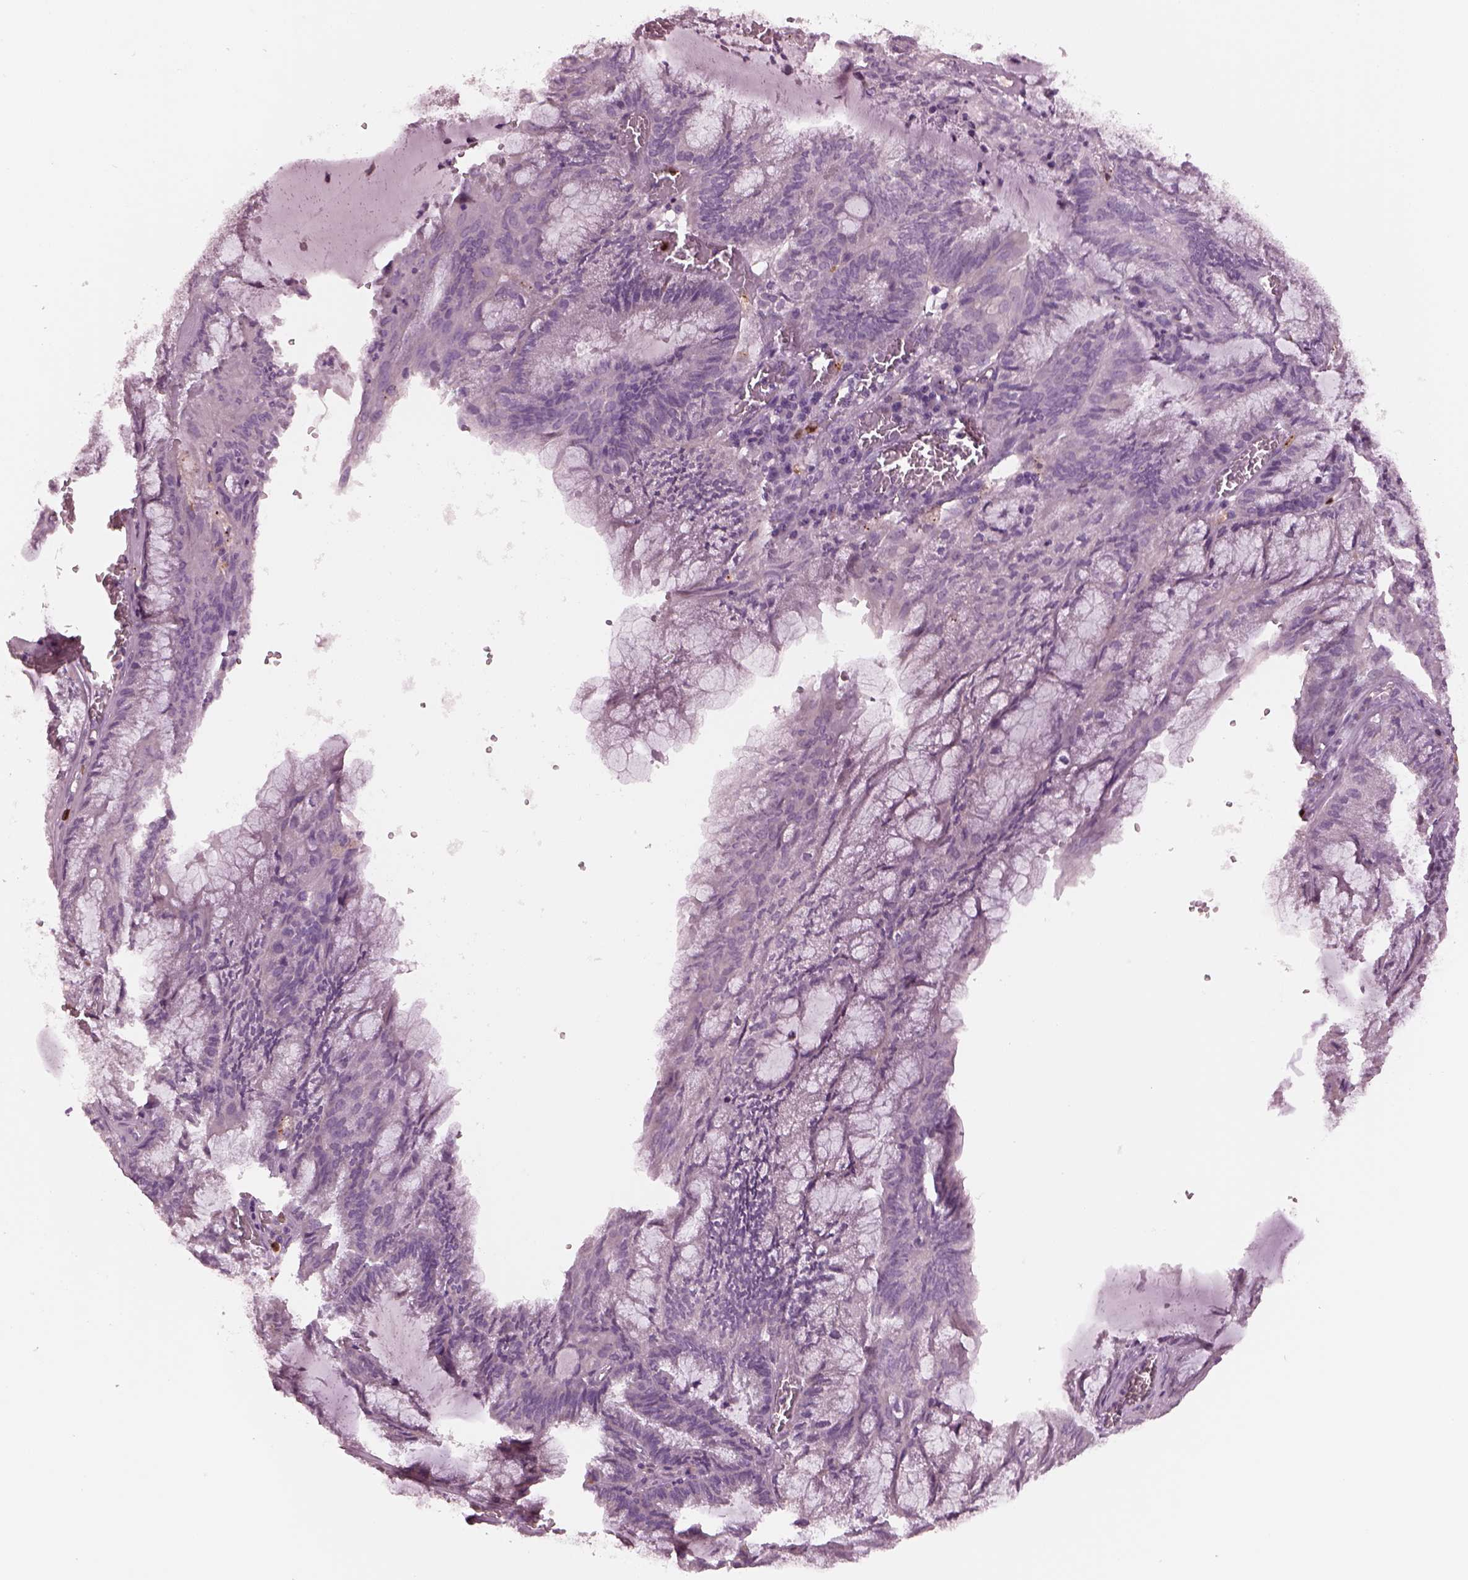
{"staining": {"intensity": "negative", "quantity": "none", "location": "none"}, "tissue": "endometrial cancer", "cell_type": "Tumor cells", "image_type": "cancer", "snomed": [{"axis": "morphology", "description": "Carcinoma, NOS"}, {"axis": "topography", "description": "Endometrium"}], "caption": "DAB (3,3'-diaminobenzidine) immunohistochemical staining of human carcinoma (endometrial) shows no significant positivity in tumor cells.", "gene": "SLAMF8", "patient": {"sex": "female", "age": 62}}